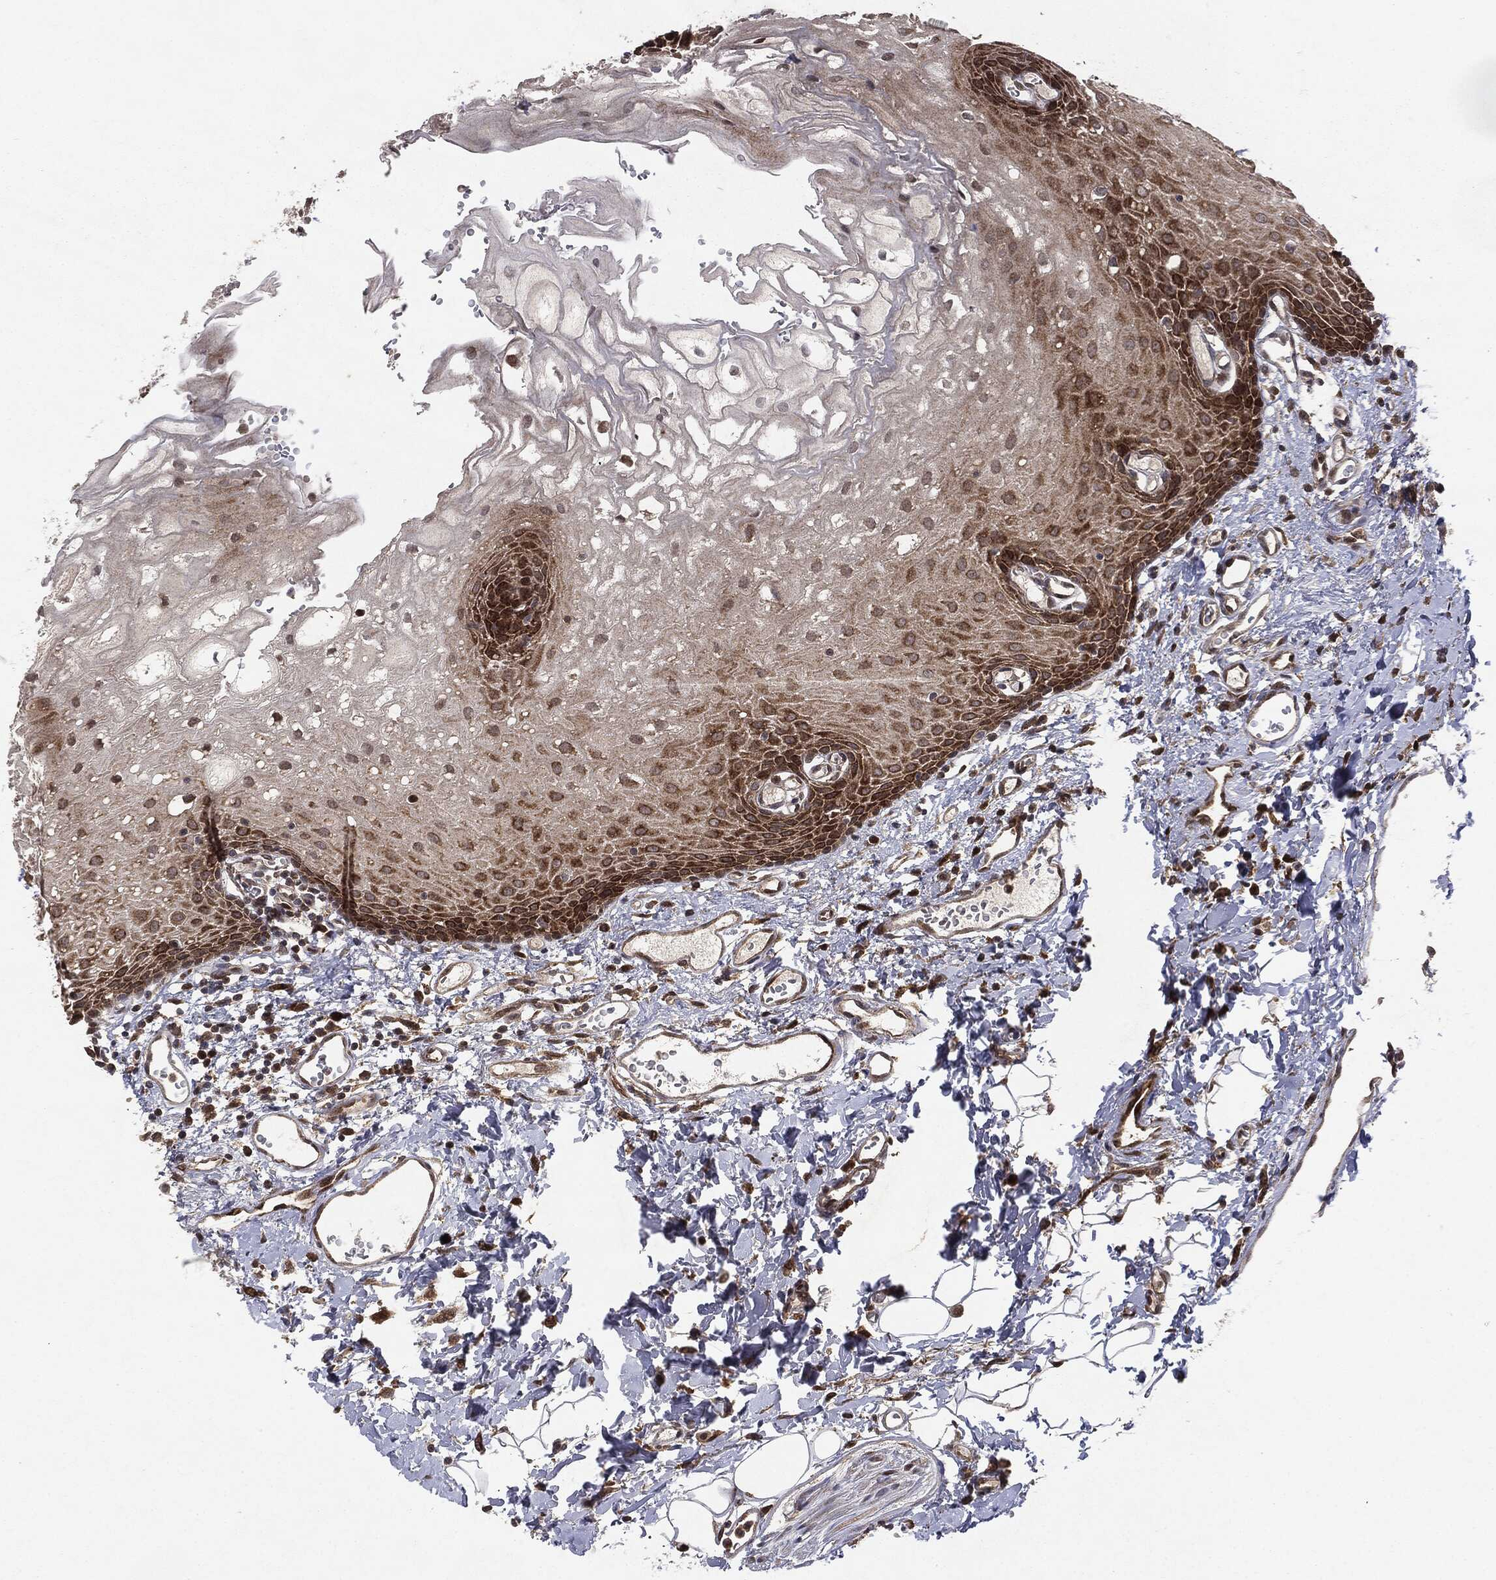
{"staining": {"intensity": "strong", "quantity": "<25%", "location": "cytoplasmic/membranous,nuclear"}, "tissue": "oral mucosa", "cell_type": "Squamous epithelial cells", "image_type": "normal", "snomed": [{"axis": "morphology", "description": "Normal tissue, NOS"}, {"axis": "morphology", "description": "Squamous cell carcinoma, NOS"}, {"axis": "topography", "description": "Oral tissue"}, {"axis": "topography", "description": "Head-Neck"}], "caption": "Brown immunohistochemical staining in unremarkable oral mucosa reveals strong cytoplasmic/membranous,nuclear staining in approximately <25% of squamous epithelial cells.", "gene": "OTUB1", "patient": {"sex": "female", "age": 70}}